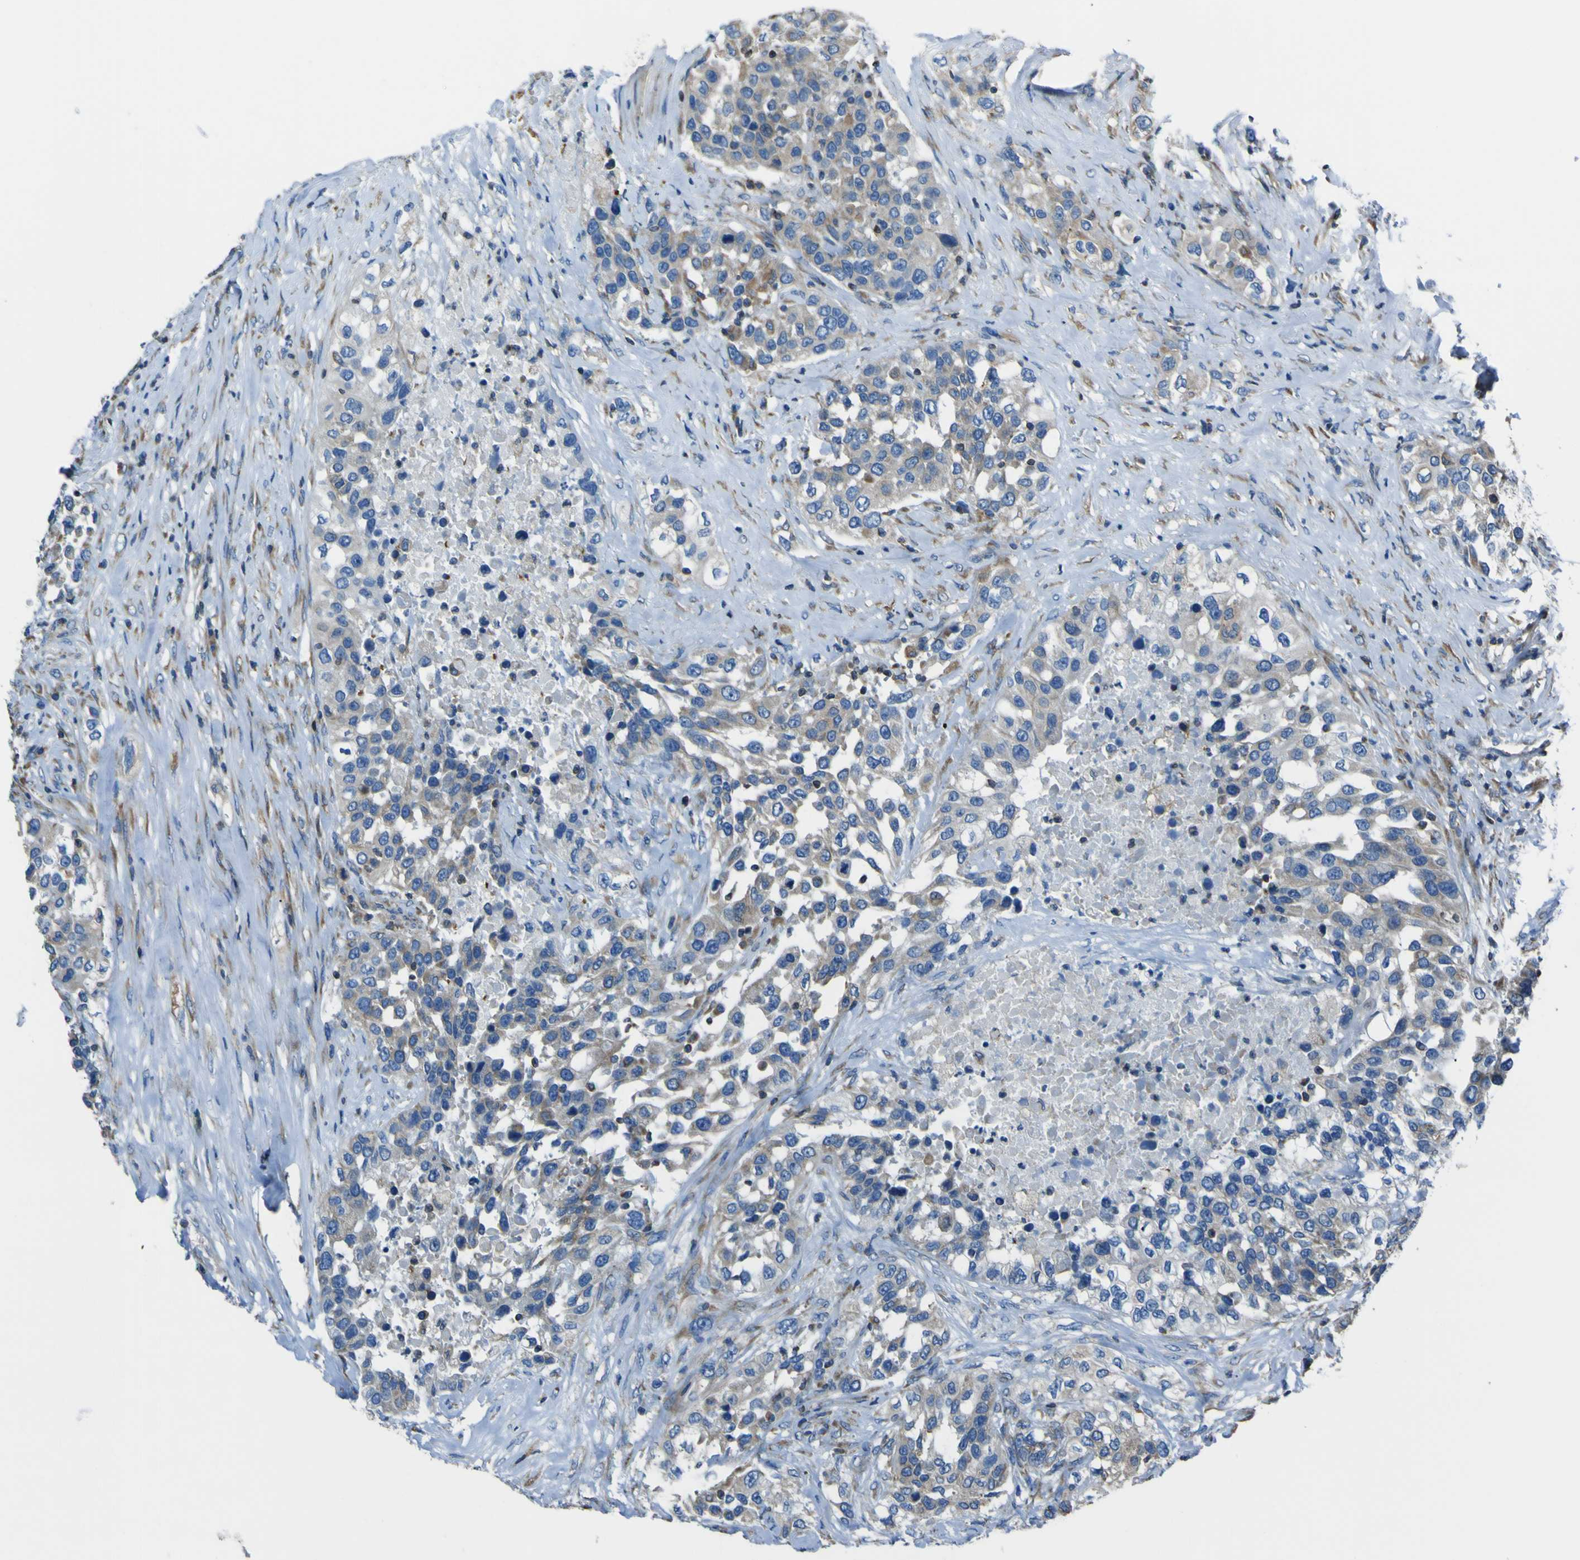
{"staining": {"intensity": "moderate", "quantity": ">75%", "location": "cytoplasmic/membranous"}, "tissue": "urothelial cancer", "cell_type": "Tumor cells", "image_type": "cancer", "snomed": [{"axis": "morphology", "description": "Urothelial carcinoma, High grade"}, {"axis": "topography", "description": "Urinary bladder"}], "caption": "IHC (DAB) staining of high-grade urothelial carcinoma shows moderate cytoplasmic/membranous protein expression in approximately >75% of tumor cells.", "gene": "STIM1", "patient": {"sex": "female", "age": 80}}